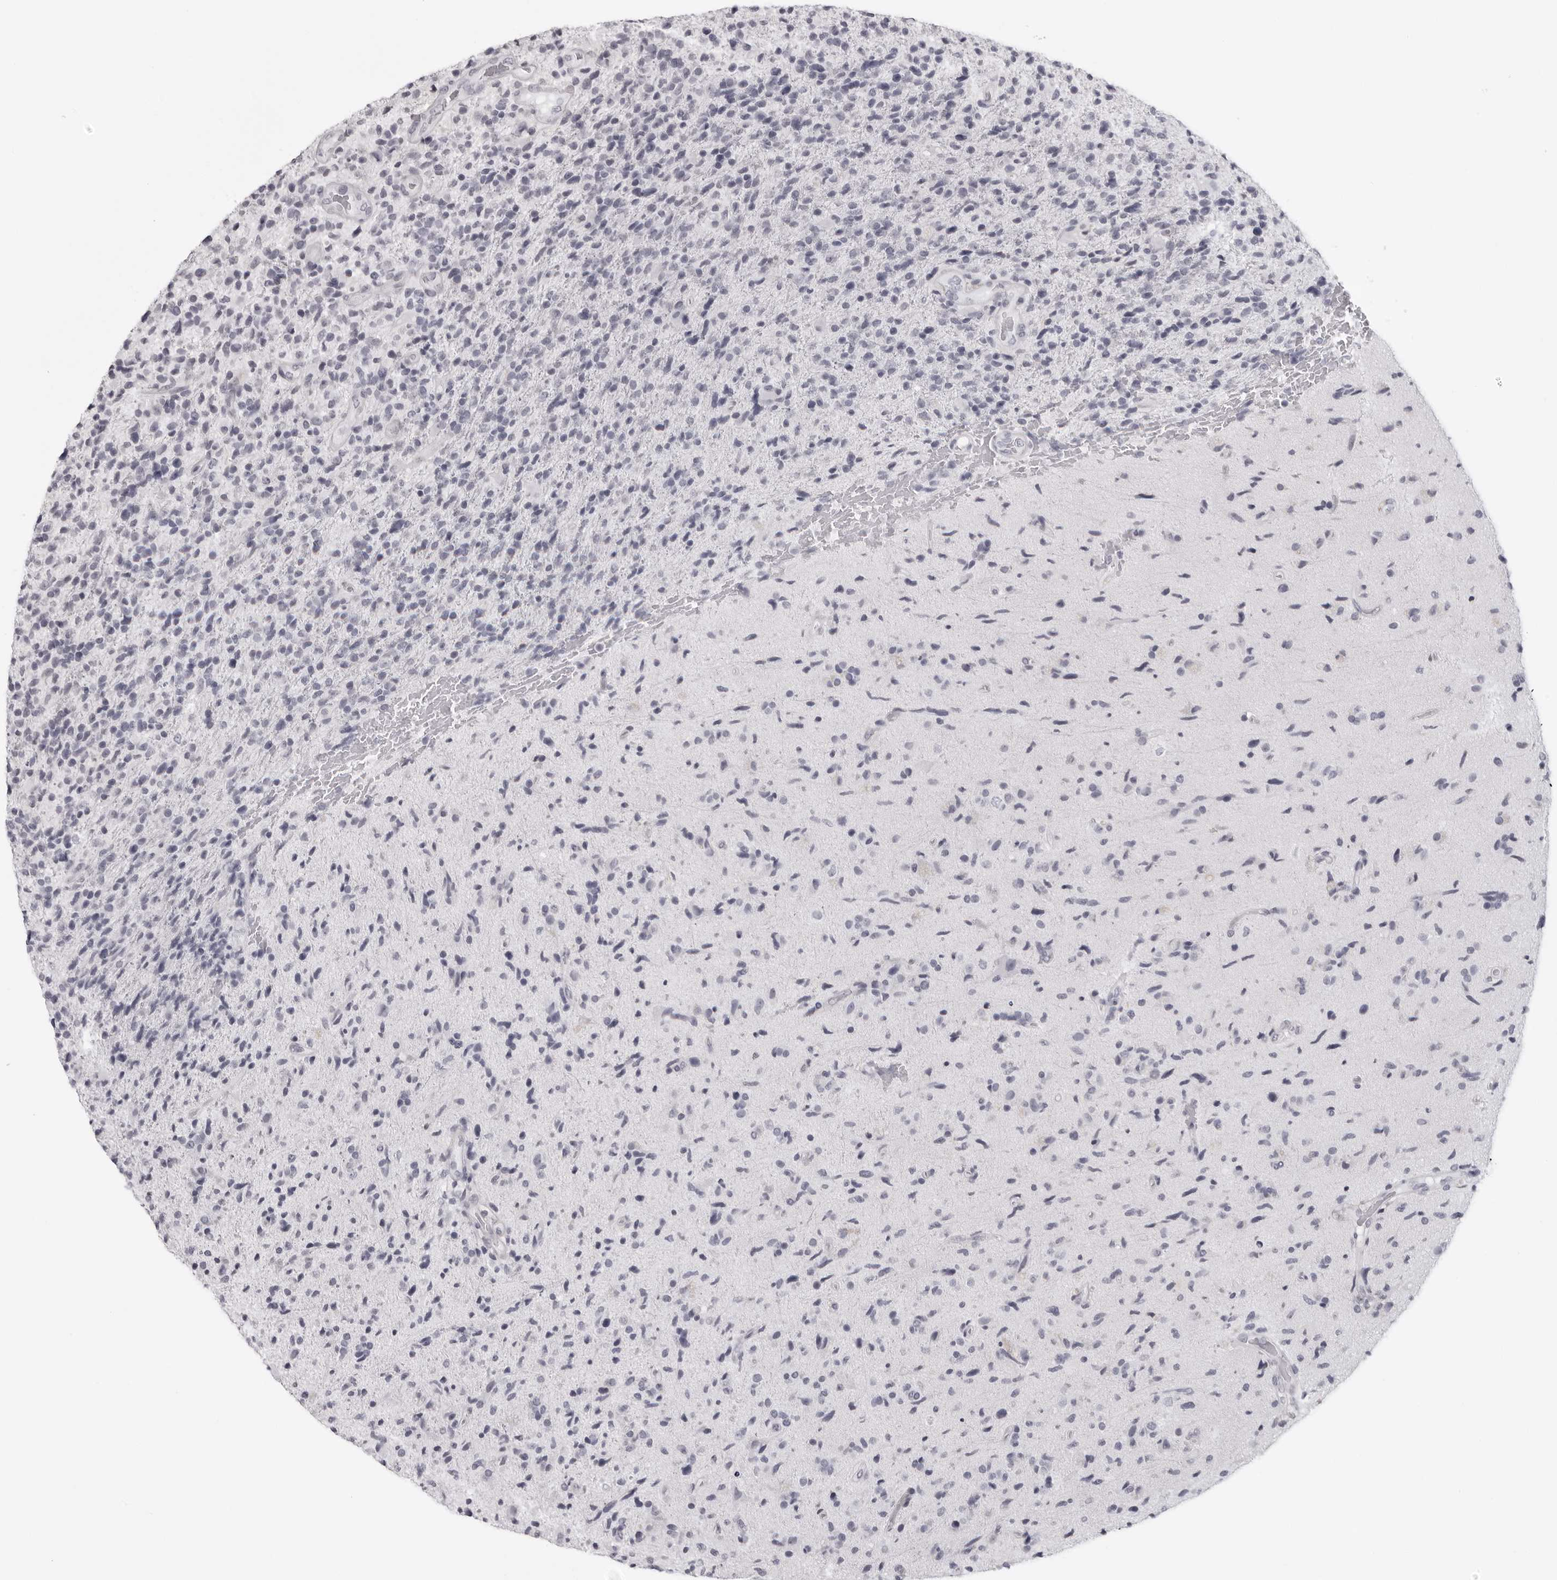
{"staining": {"intensity": "negative", "quantity": "none", "location": "none"}, "tissue": "glioma", "cell_type": "Tumor cells", "image_type": "cancer", "snomed": [{"axis": "morphology", "description": "Glioma, malignant, High grade"}, {"axis": "topography", "description": "Brain"}], "caption": "An IHC micrograph of glioma is shown. There is no staining in tumor cells of glioma.", "gene": "DNALI1", "patient": {"sex": "male", "age": 72}}